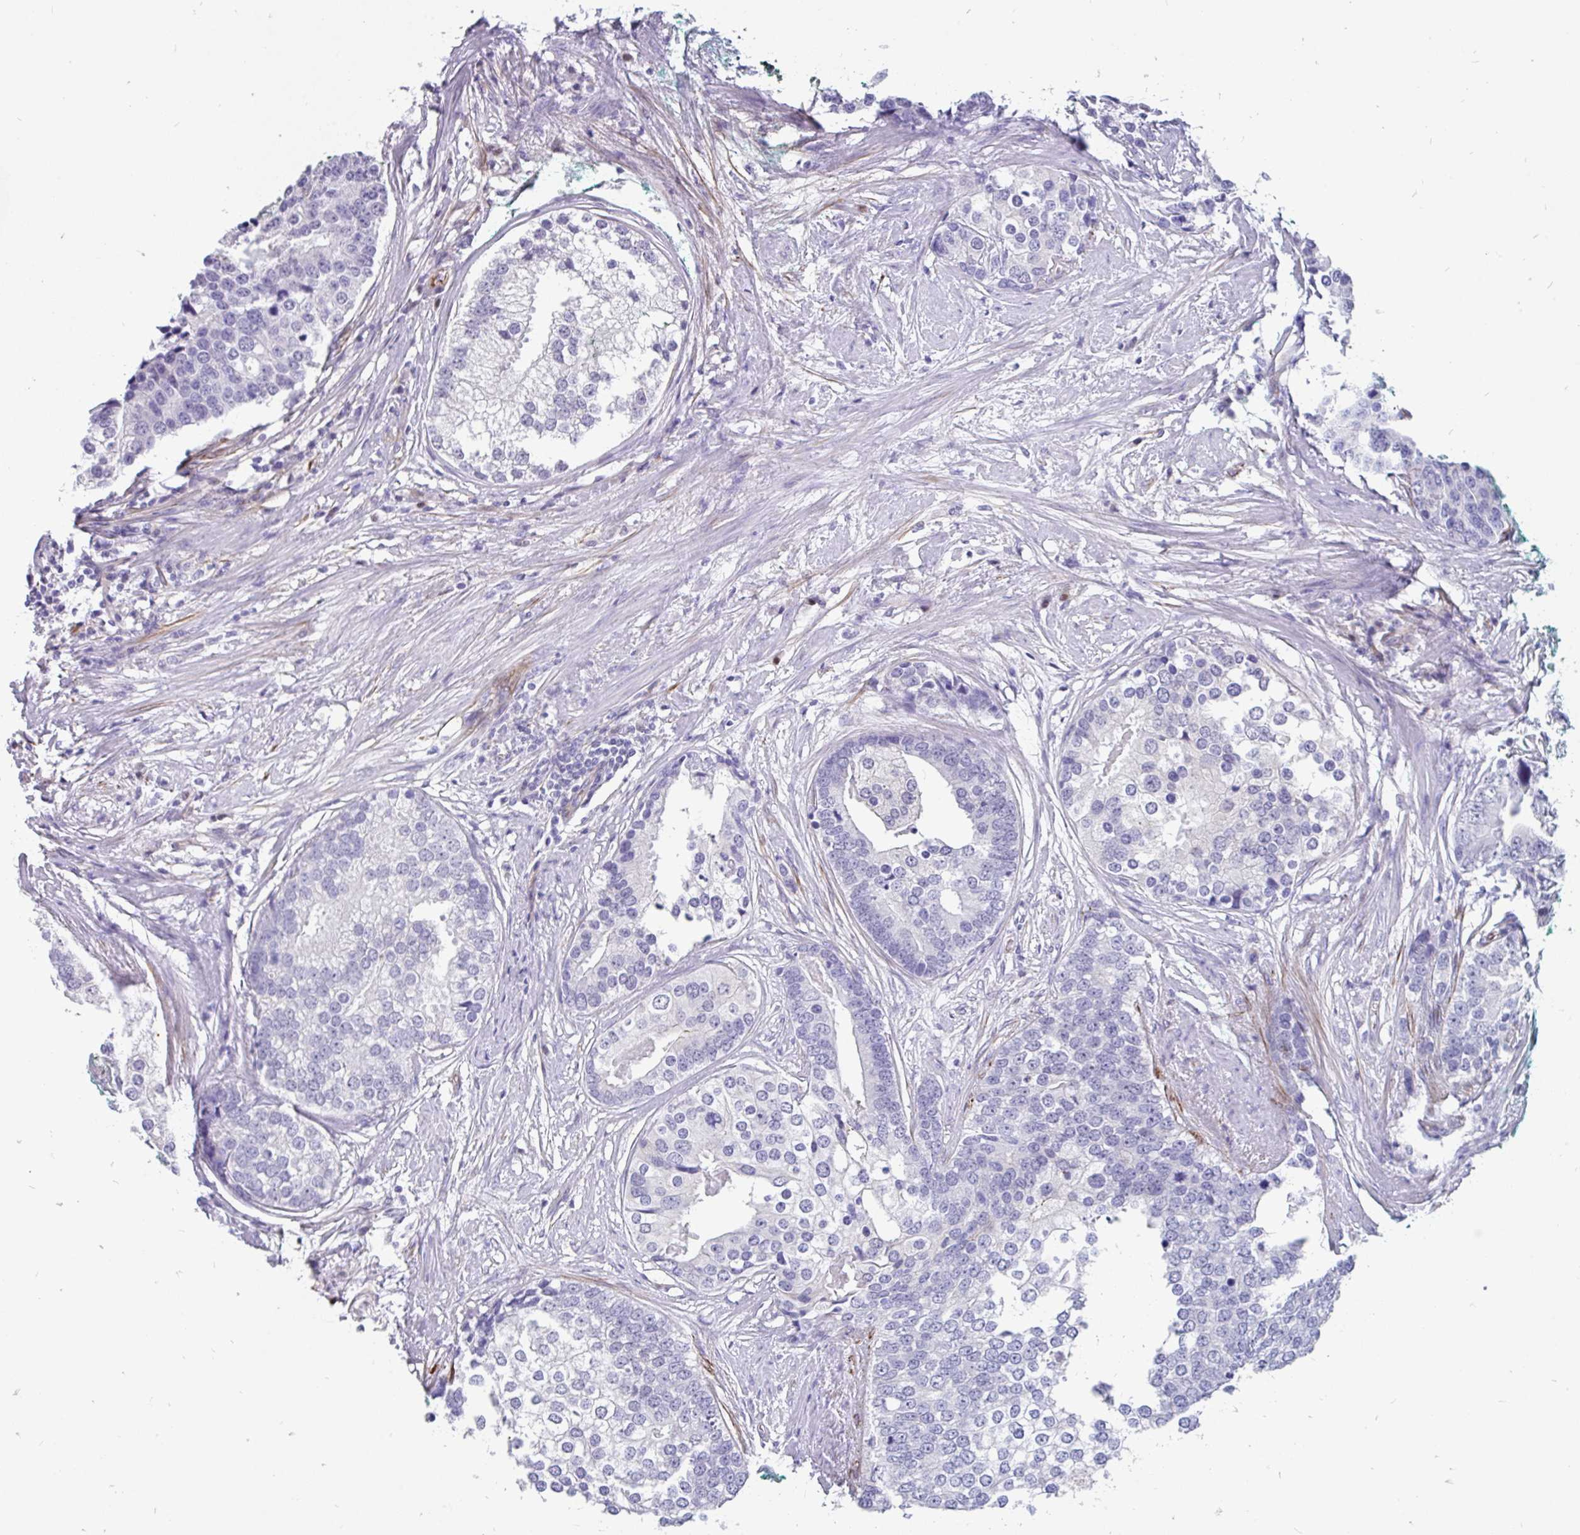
{"staining": {"intensity": "negative", "quantity": "none", "location": "none"}, "tissue": "prostate cancer", "cell_type": "Tumor cells", "image_type": "cancer", "snomed": [{"axis": "morphology", "description": "Adenocarcinoma, High grade"}, {"axis": "topography", "description": "Prostate"}], "caption": "The image reveals no staining of tumor cells in prostate cancer (high-grade adenocarcinoma). (DAB (3,3'-diaminobenzidine) IHC visualized using brightfield microscopy, high magnification).", "gene": "EML5", "patient": {"sex": "male", "age": 62}}